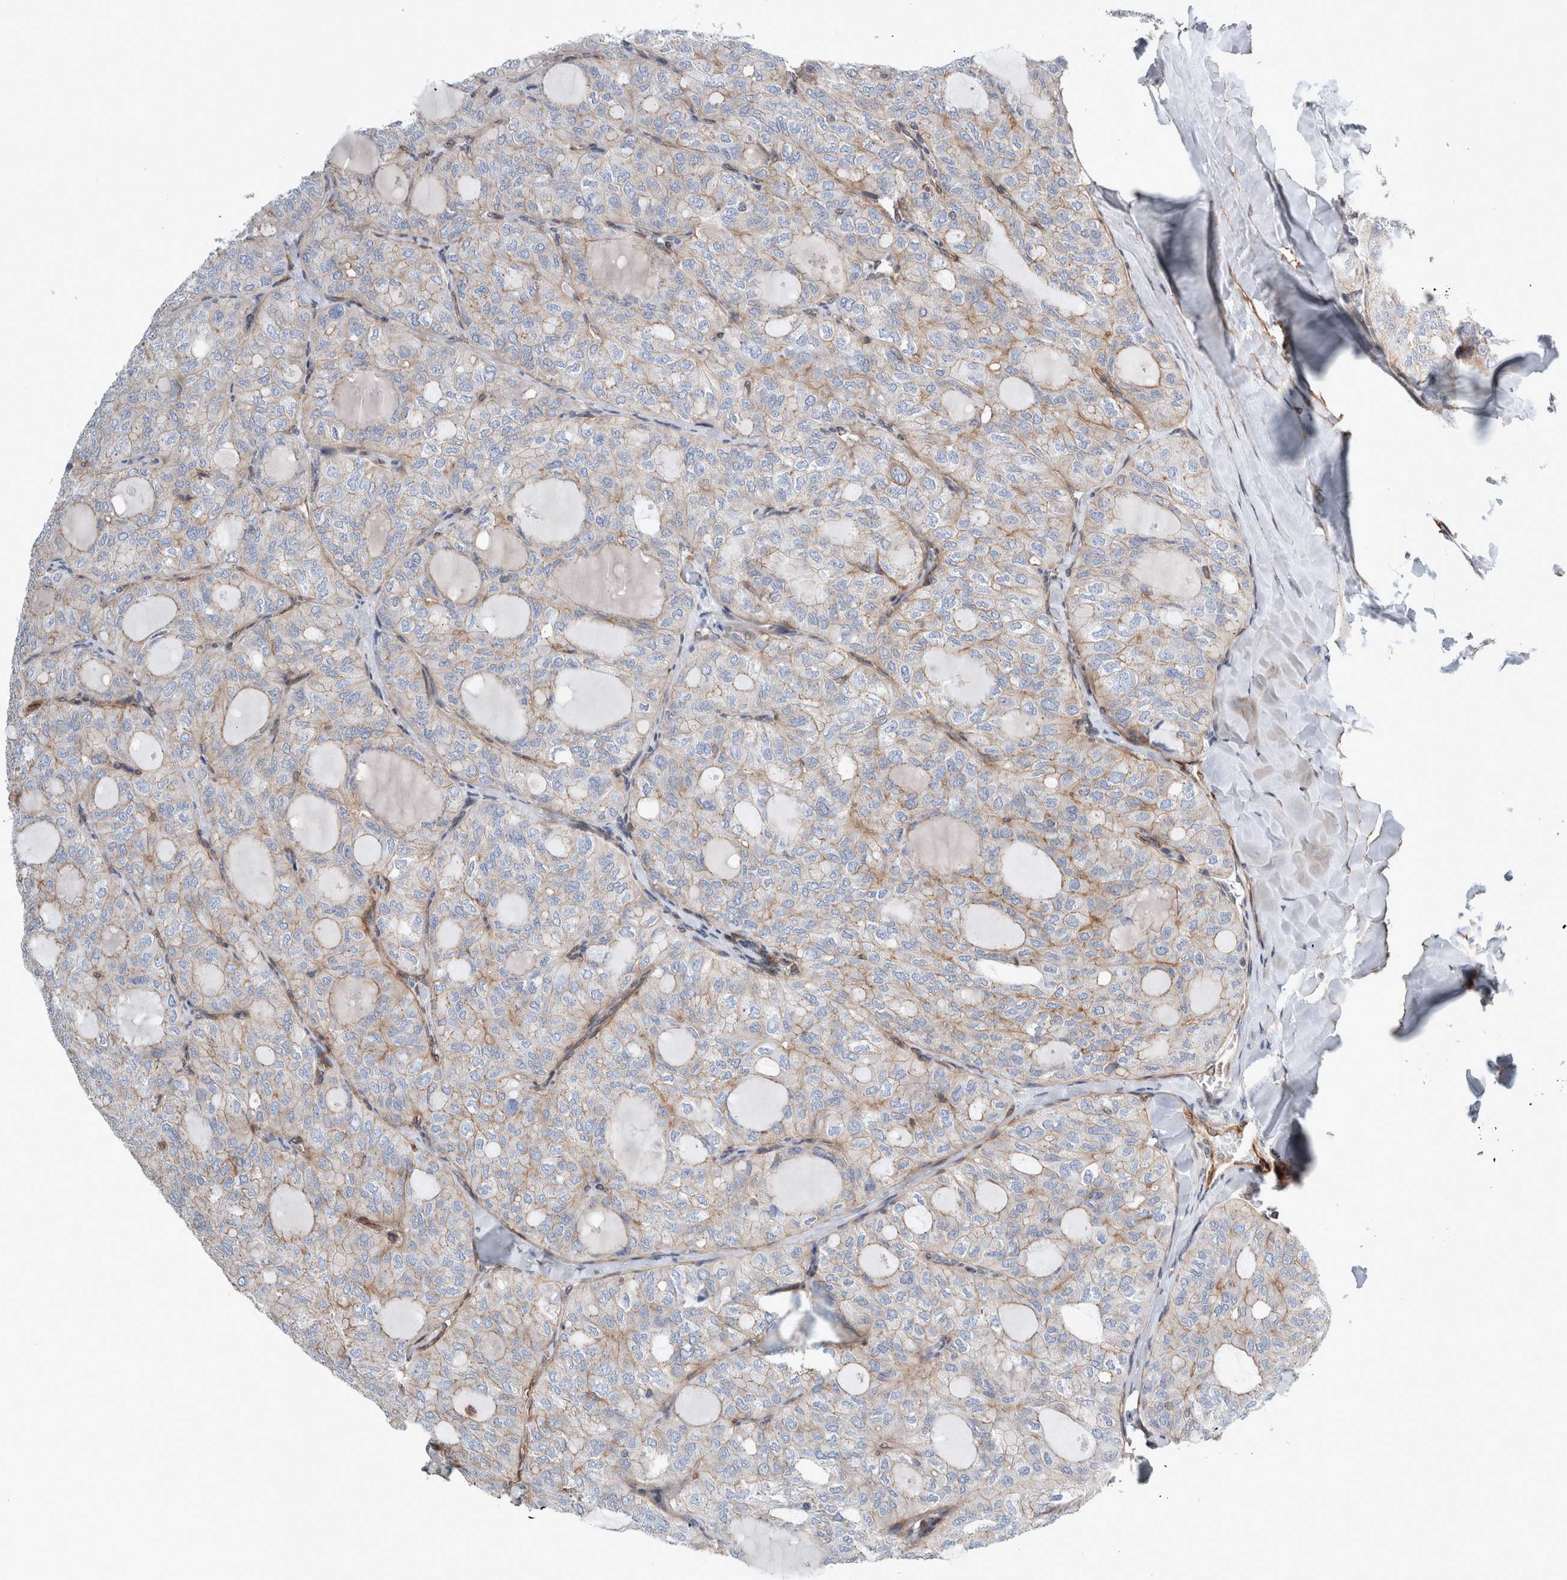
{"staining": {"intensity": "weak", "quantity": "<25%", "location": "cytoplasmic/membranous"}, "tissue": "thyroid cancer", "cell_type": "Tumor cells", "image_type": "cancer", "snomed": [{"axis": "morphology", "description": "Follicular adenoma carcinoma, NOS"}, {"axis": "topography", "description": "Thyroid gland"}], "caption": "Immunohistochemistry of thyroid cancer reveals no expression in tumor cells.", "gene": "PLEC", "patient": {"sex": "male", "age": 75}}